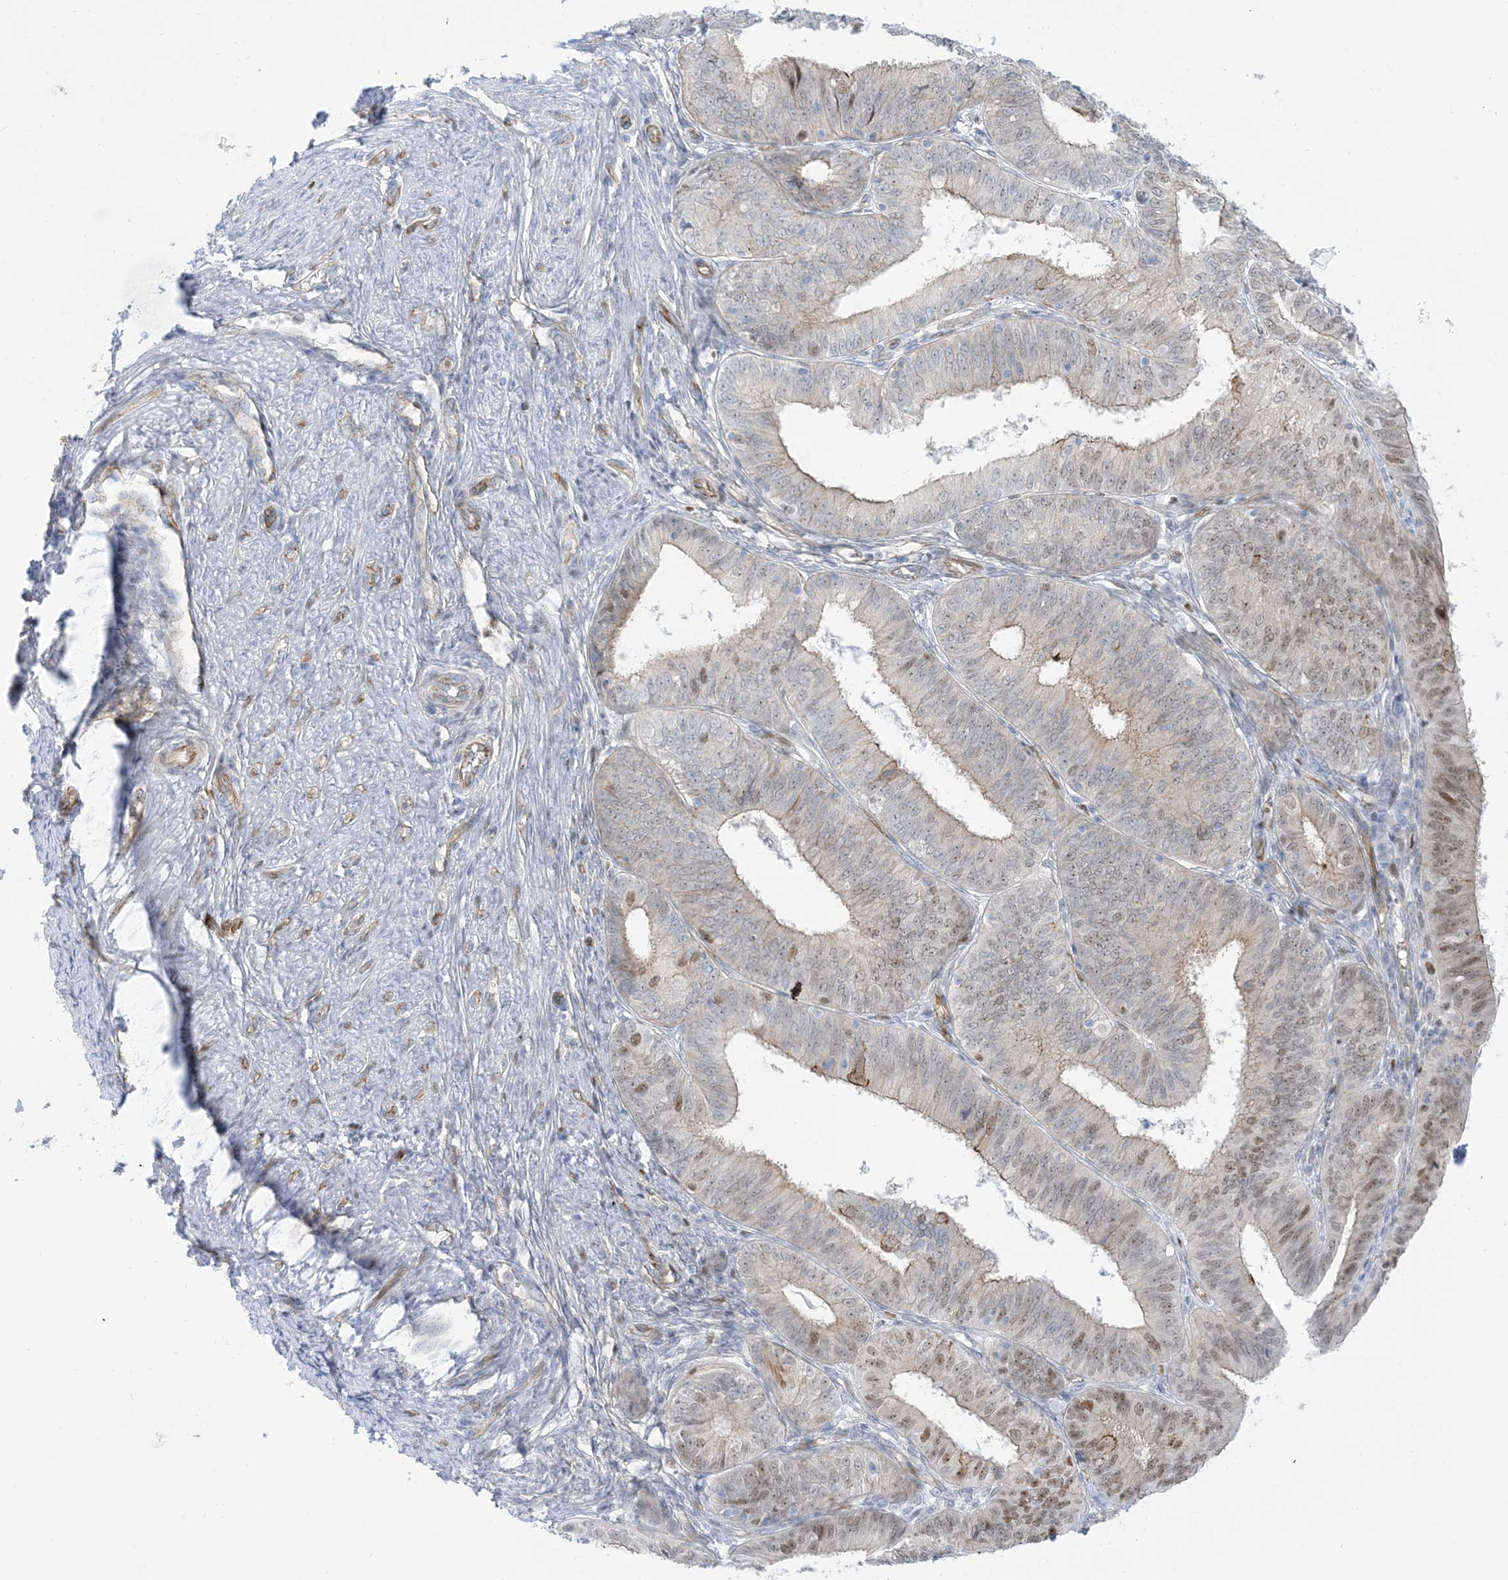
{"staining": {"intensity": "moderate", "quantity": "25%-75%", "location": "nuclear"}, "tissue": "endometrial cancer", "cell_type": "Tumor cells", "image_type": "cancer", "snomed": [{"axis": "morphology", "description": "Adenocarcinoma, NOS"}, {"axis": "topography", "description": "Endometrium"}], "caption": "Approximately 25%-75% of tumor cells in endometrial cancer display moderate nuclear protein positivity as visualized by brown immunohistochemical staining.", "gene": "MARS2", "patient": {"sex": "female", "age": 51}}